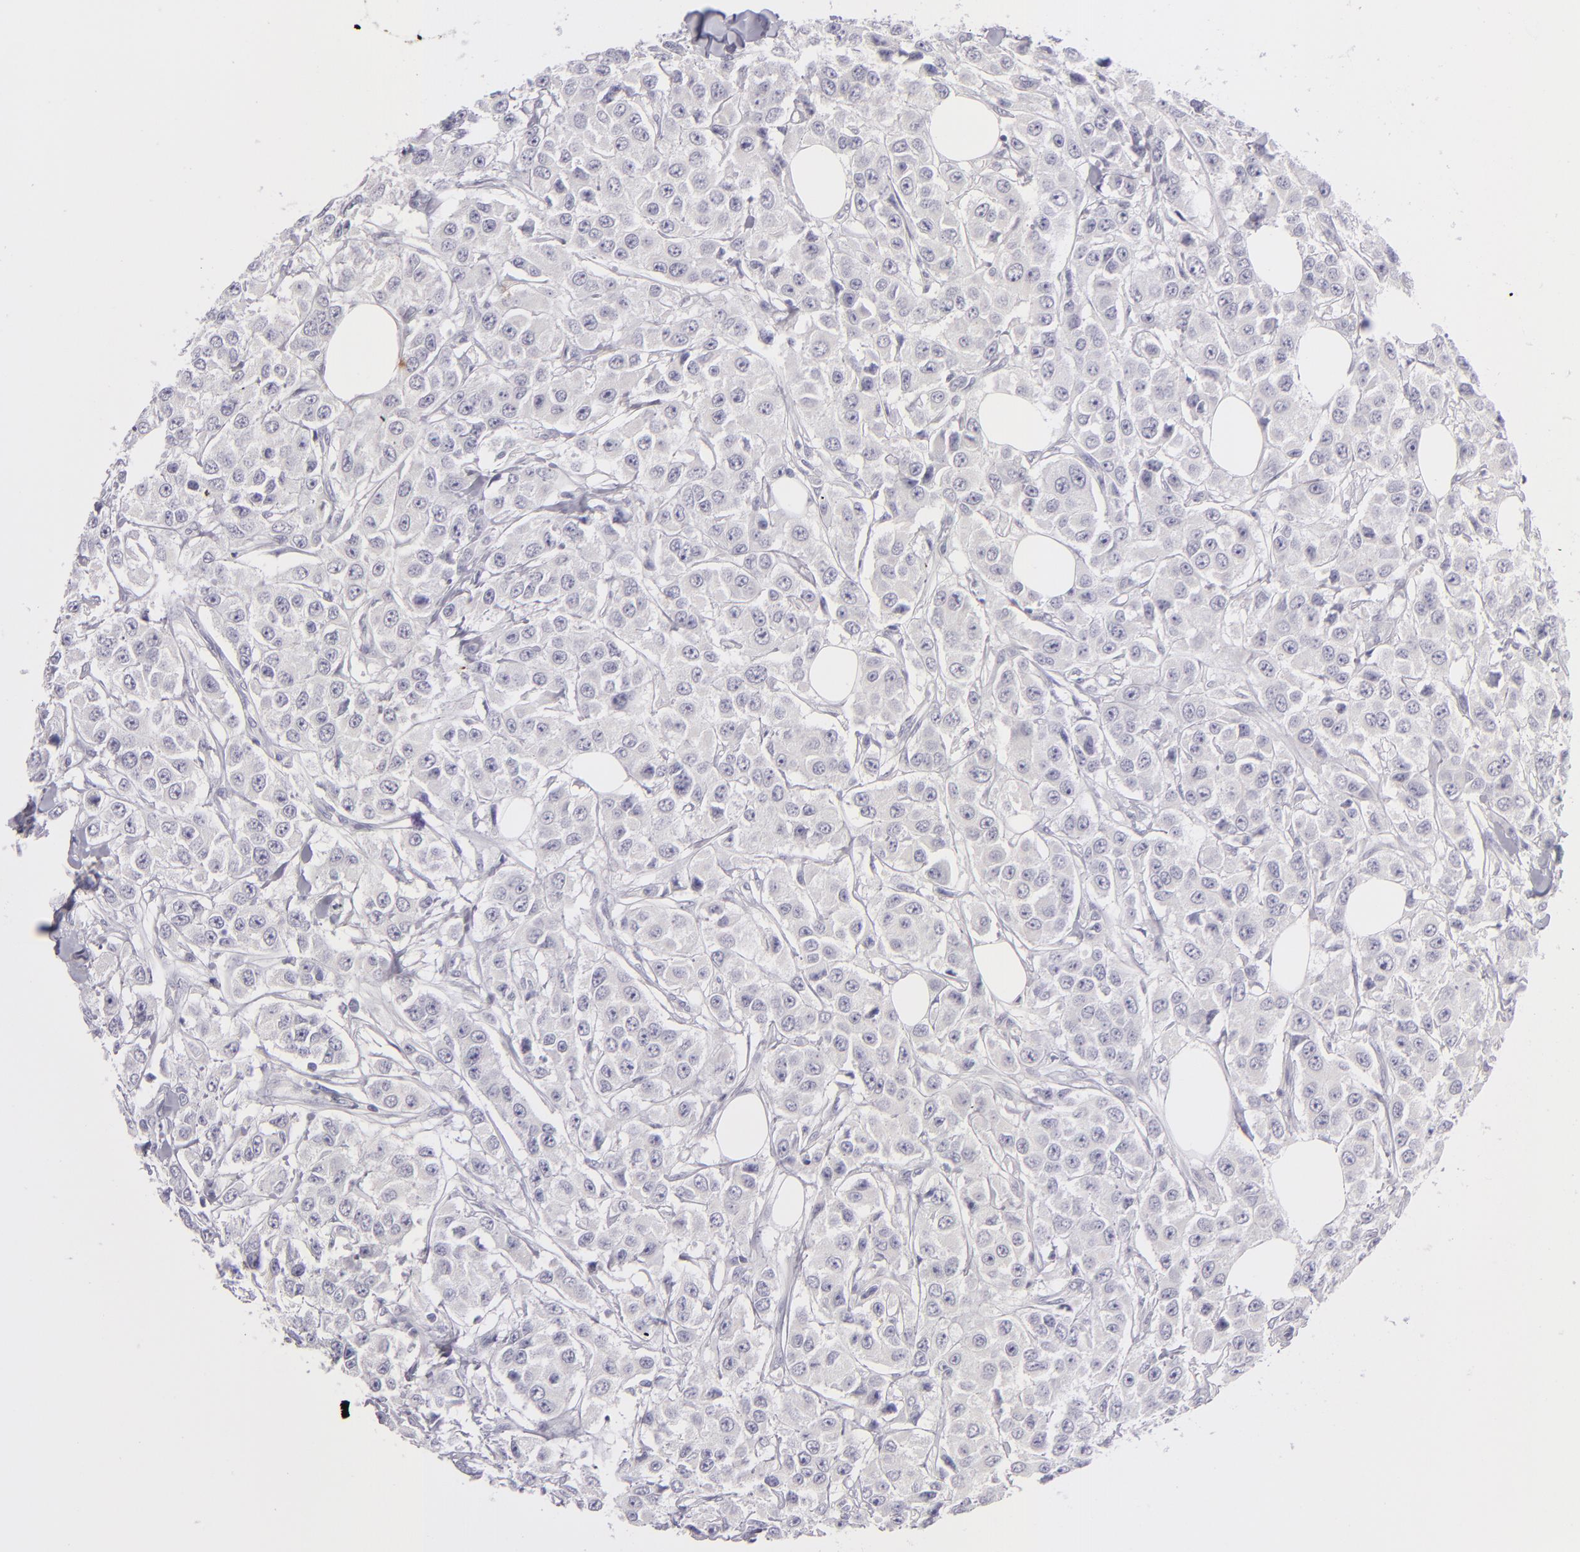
{"staining": {"intensity": "negative", "quantity": "none", "location": "none"}, "tissue": "breast cancer", "cell_type": "Tumor cells", "image_type": "cancer", "snomed": [{"axis": "morphology", "description": "Duct carcinoma"}, {"axis": "topography", "description": "Breast"}], "caption": "Immunohistochemistry image of human breast cancer (invasive ductal carcinoma) stained for a protein (brown), which displays no staining in tumor cells.", "gene": "TNNC1", "patient": {"sex": "female", "age": 58}}